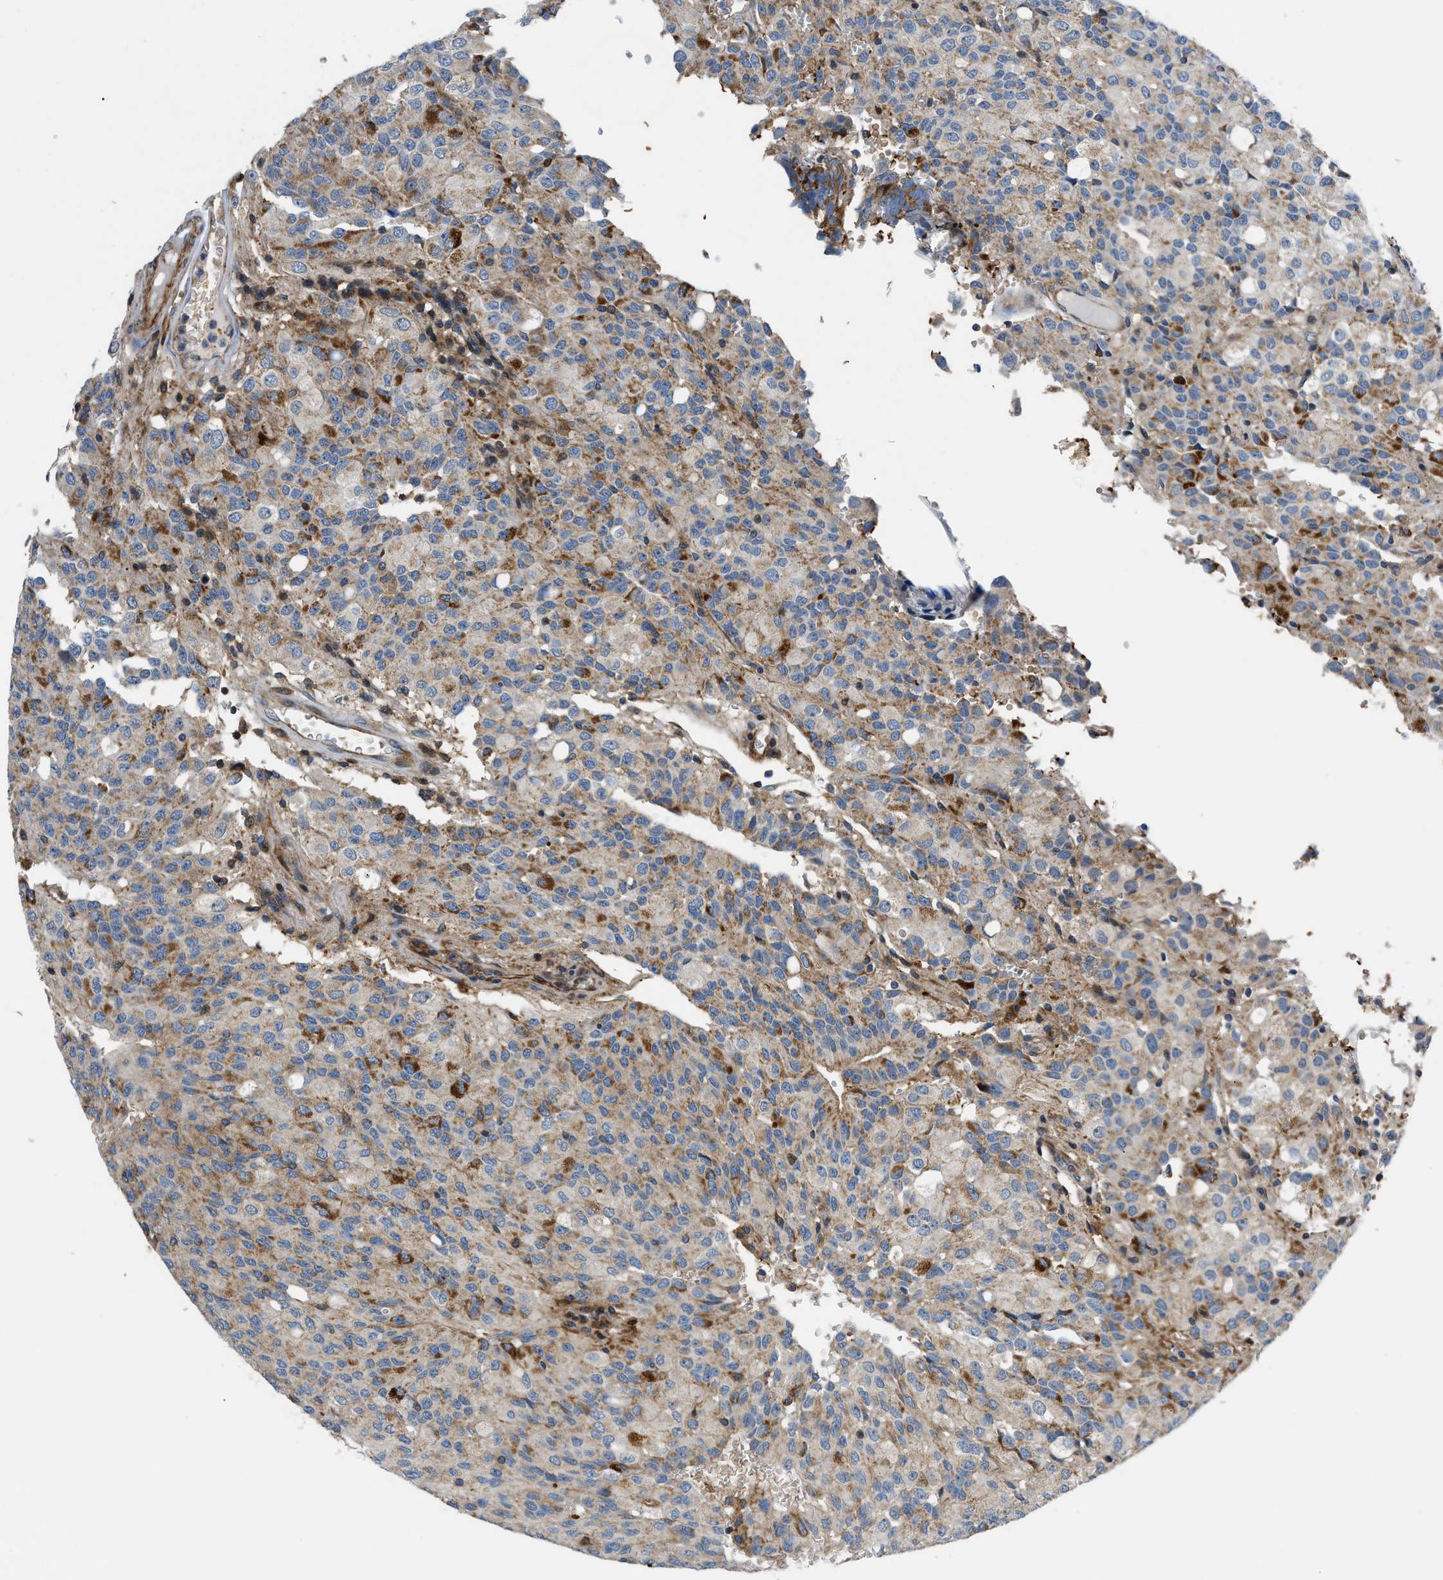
{"staining": {"intensity": "moderate", "quantity": "<25%", "location": "cytoplasmic/membranous"}, "tissue": "glioma", "cell_type": "Tumor cells", "image_type": "cancer", "snomed": [{"axis": "morphology", "description": "Glioma, malignant, High grade"}, {"axis": "topography", "description": "Brain"}], "caption": "The photomicrograph displays immunohistochemical staining of glioma. There is moderate cytoplasmic/membranous expression is appreciated in about <25% of tumor cells.", "gene": "DHODH", "patient": {"sex": "male", "age": 32}}